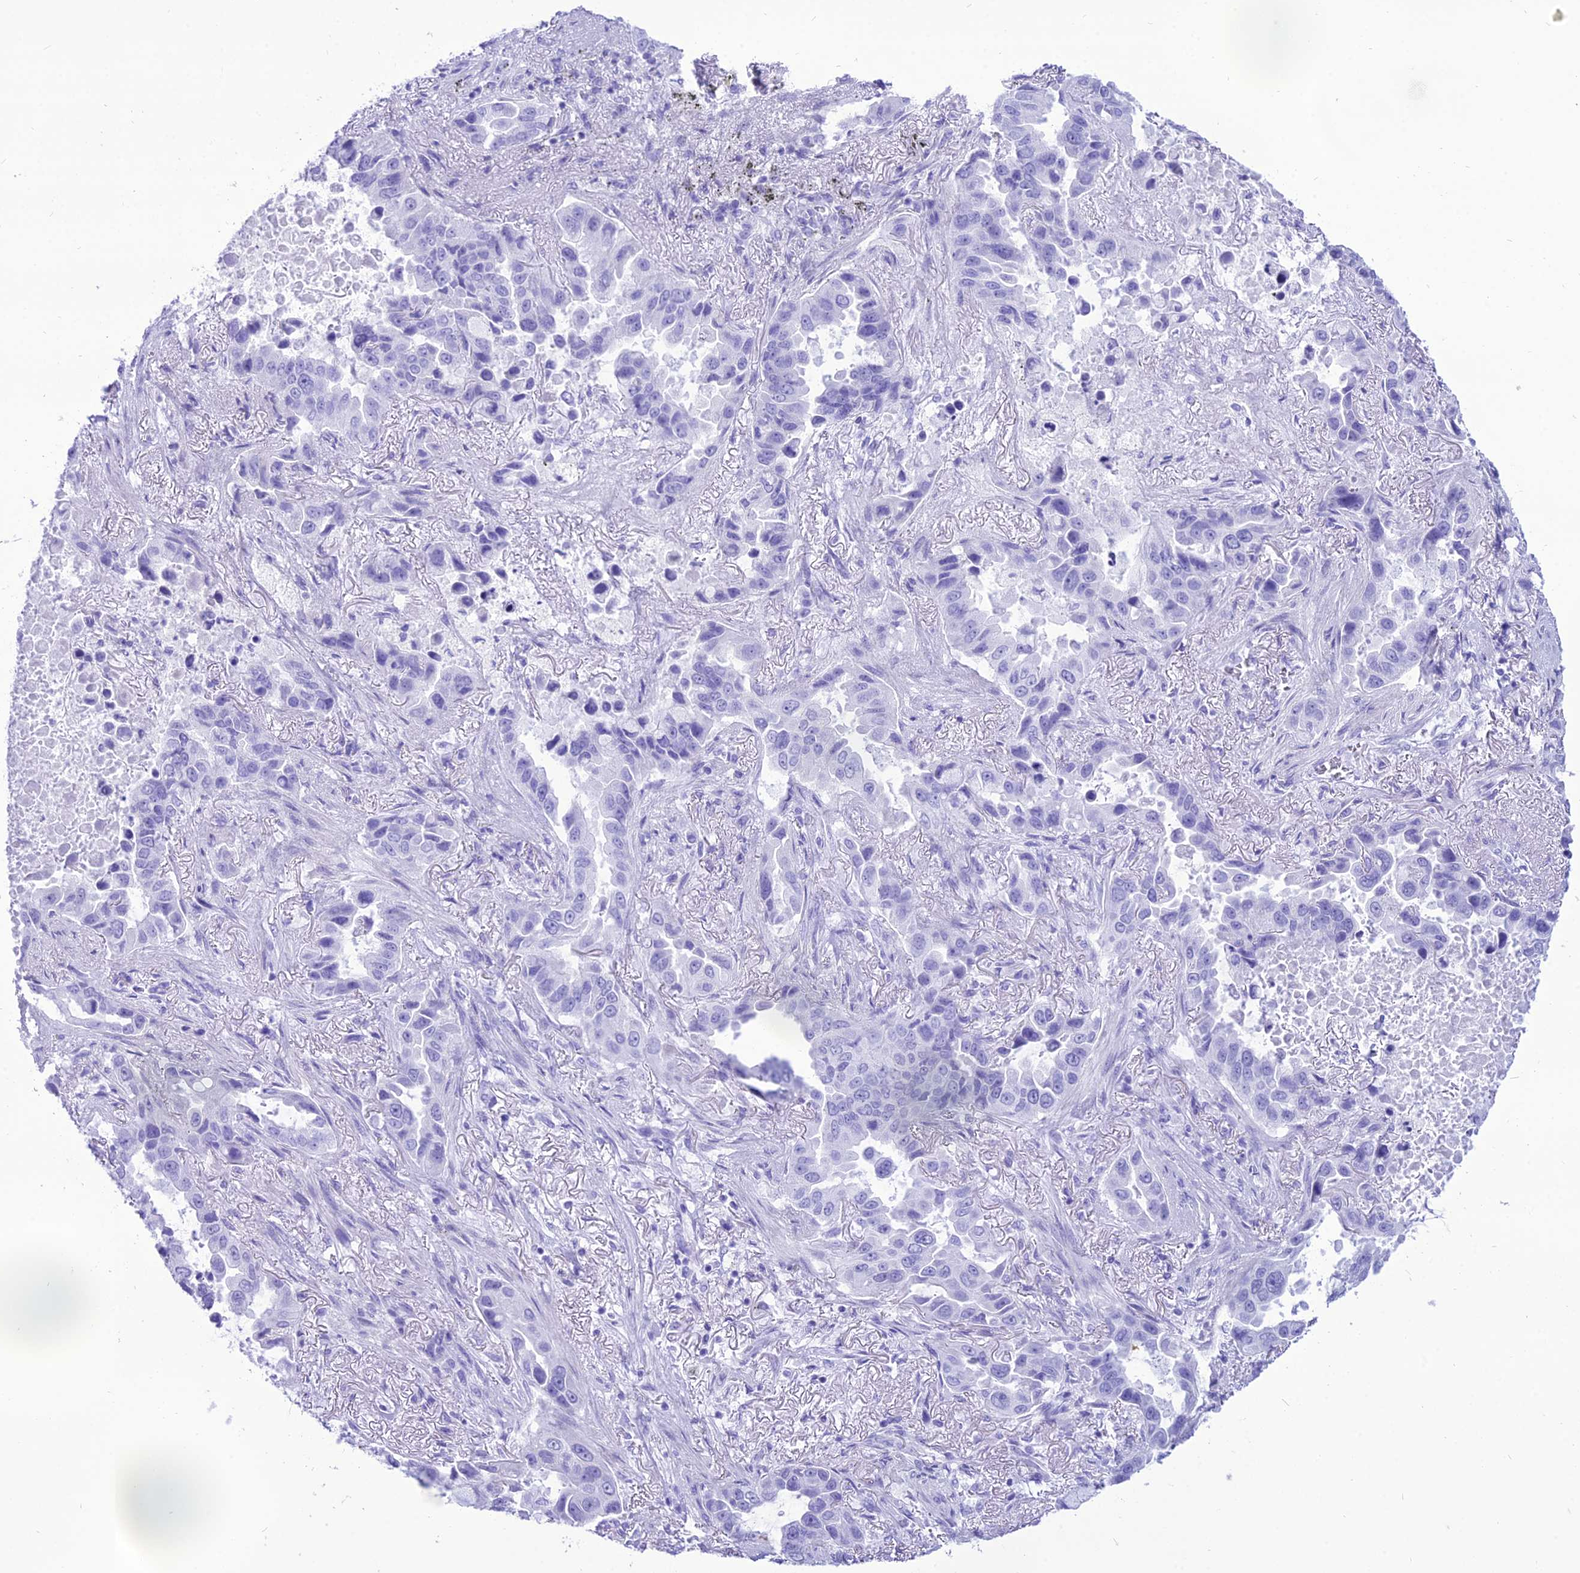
{"staining": {"intensity": "negative", "quantity": "none", "location": "none"}, "tissue": "lung cancer", "cell_type": "Tumor cells", "image_type": "cancer", "snomed": [{"axis": "morphology", "description": "Adenocarcinoma, NOS"}, {"axis": "topography", "description": "Lung"}], "caption": "Lung cancer was stained to show a protein in brown. There is no significant expression in tumor cells. (DAB immunohistochemistry (IHC) visualized using brightfield microscopy, high magnification).", "gene": "PNMA5", "patient": {"sex": "male", "age": 64}}